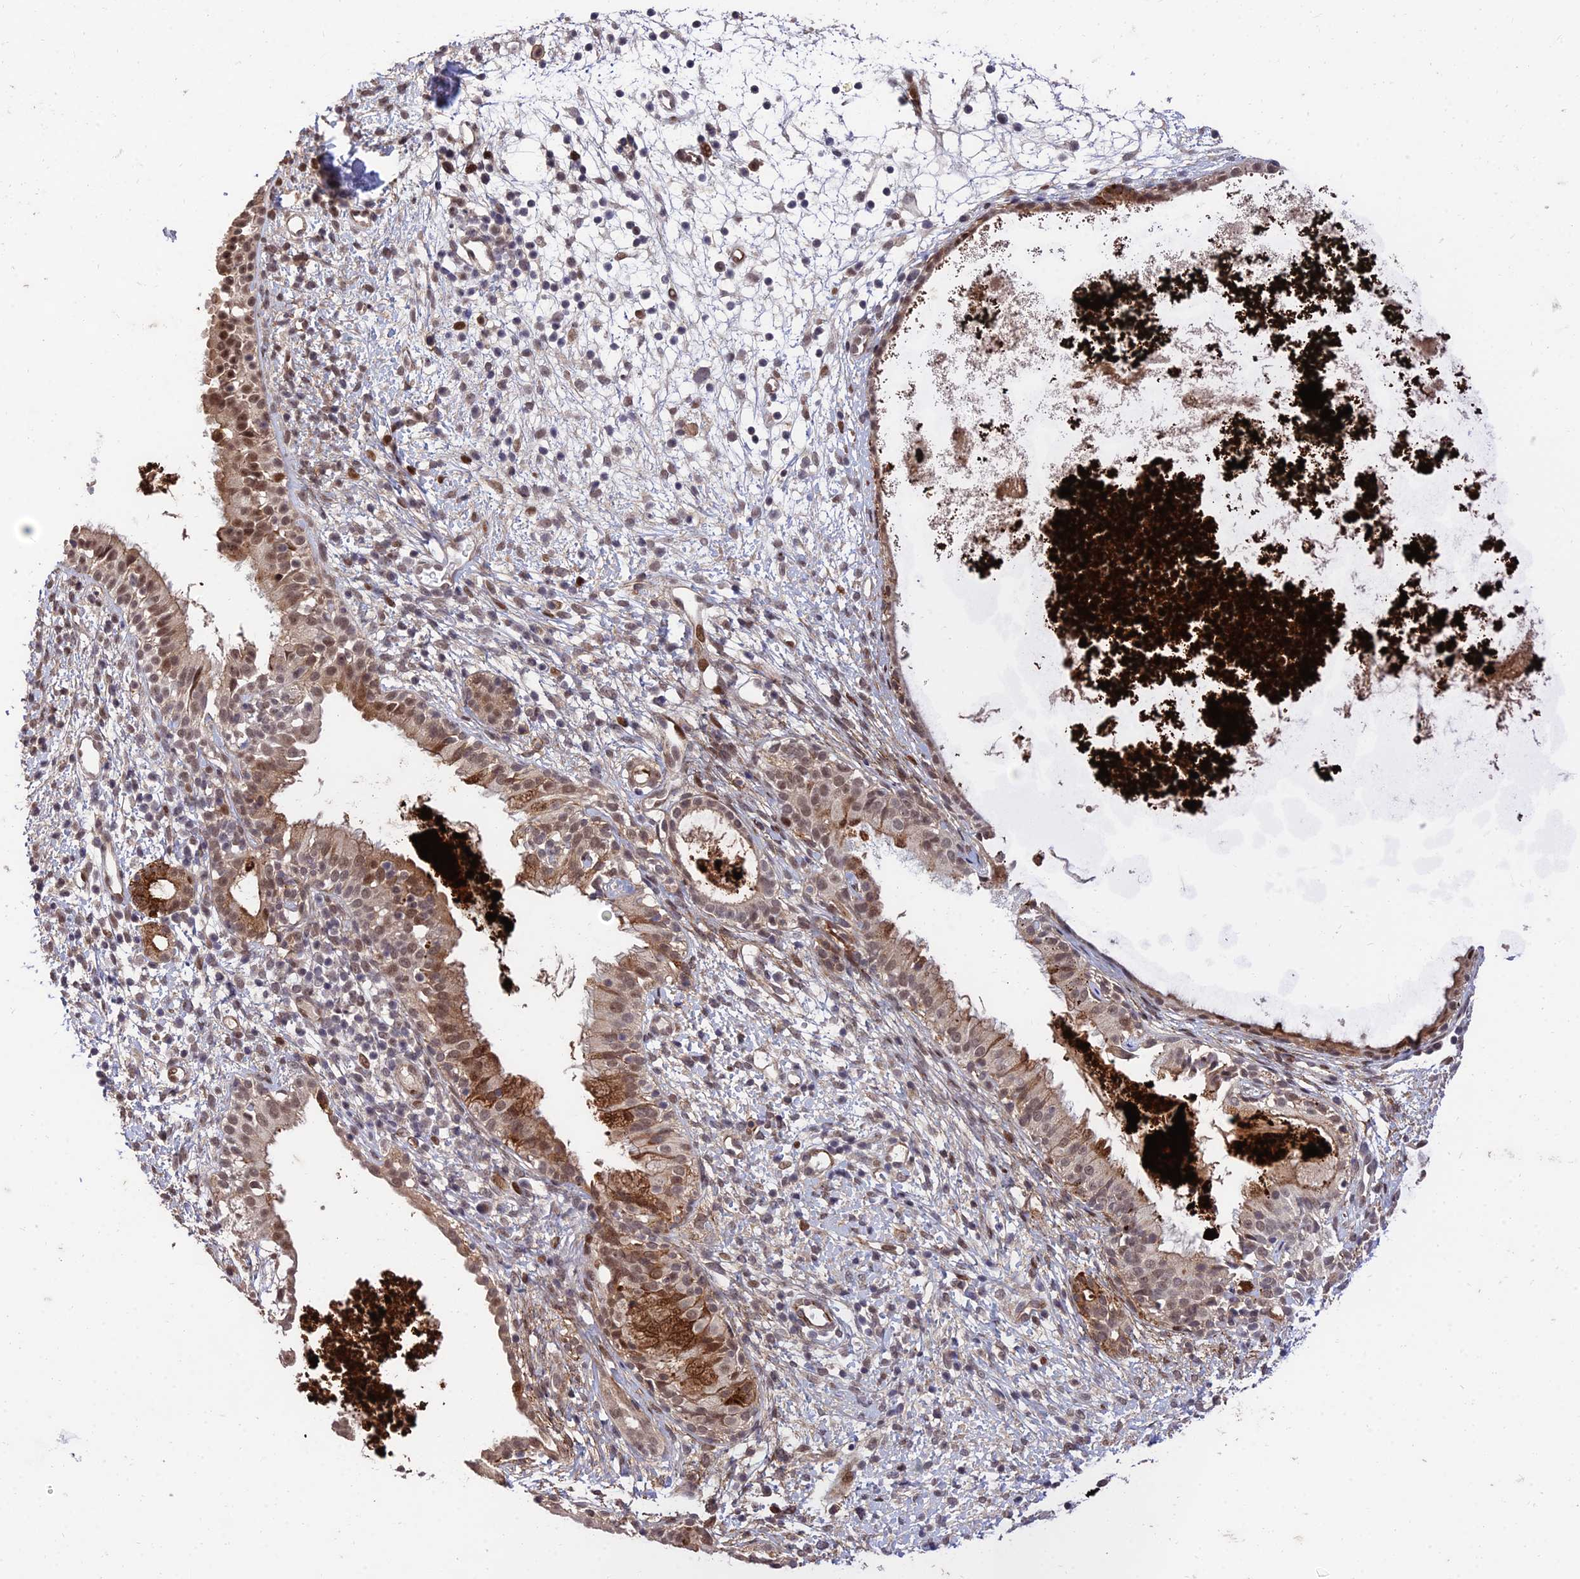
{"staining": {"intensity": "moderate", "quantity": ">75%", "location": "cytoplasmic/membranous,nuclear"}, "tissue": "nasopharynx", "cell_type": "Respiratory epithelial cells", "image_type": "normal", "snomed": [{"axis": "morphology", "description": "Normal tissue, NOS"}, {"axis": "topography", "description": "Nasopharynx"}], "caption": "DAB immunohistochemical staining of normal nasopharynx shows moderate cytoplasmic/membranous,nuclear protein expression in approximately >75% of respiratory epithelial cells.", "gene": "ZNF85", "patient": {"sex": "male", "age": 22}}